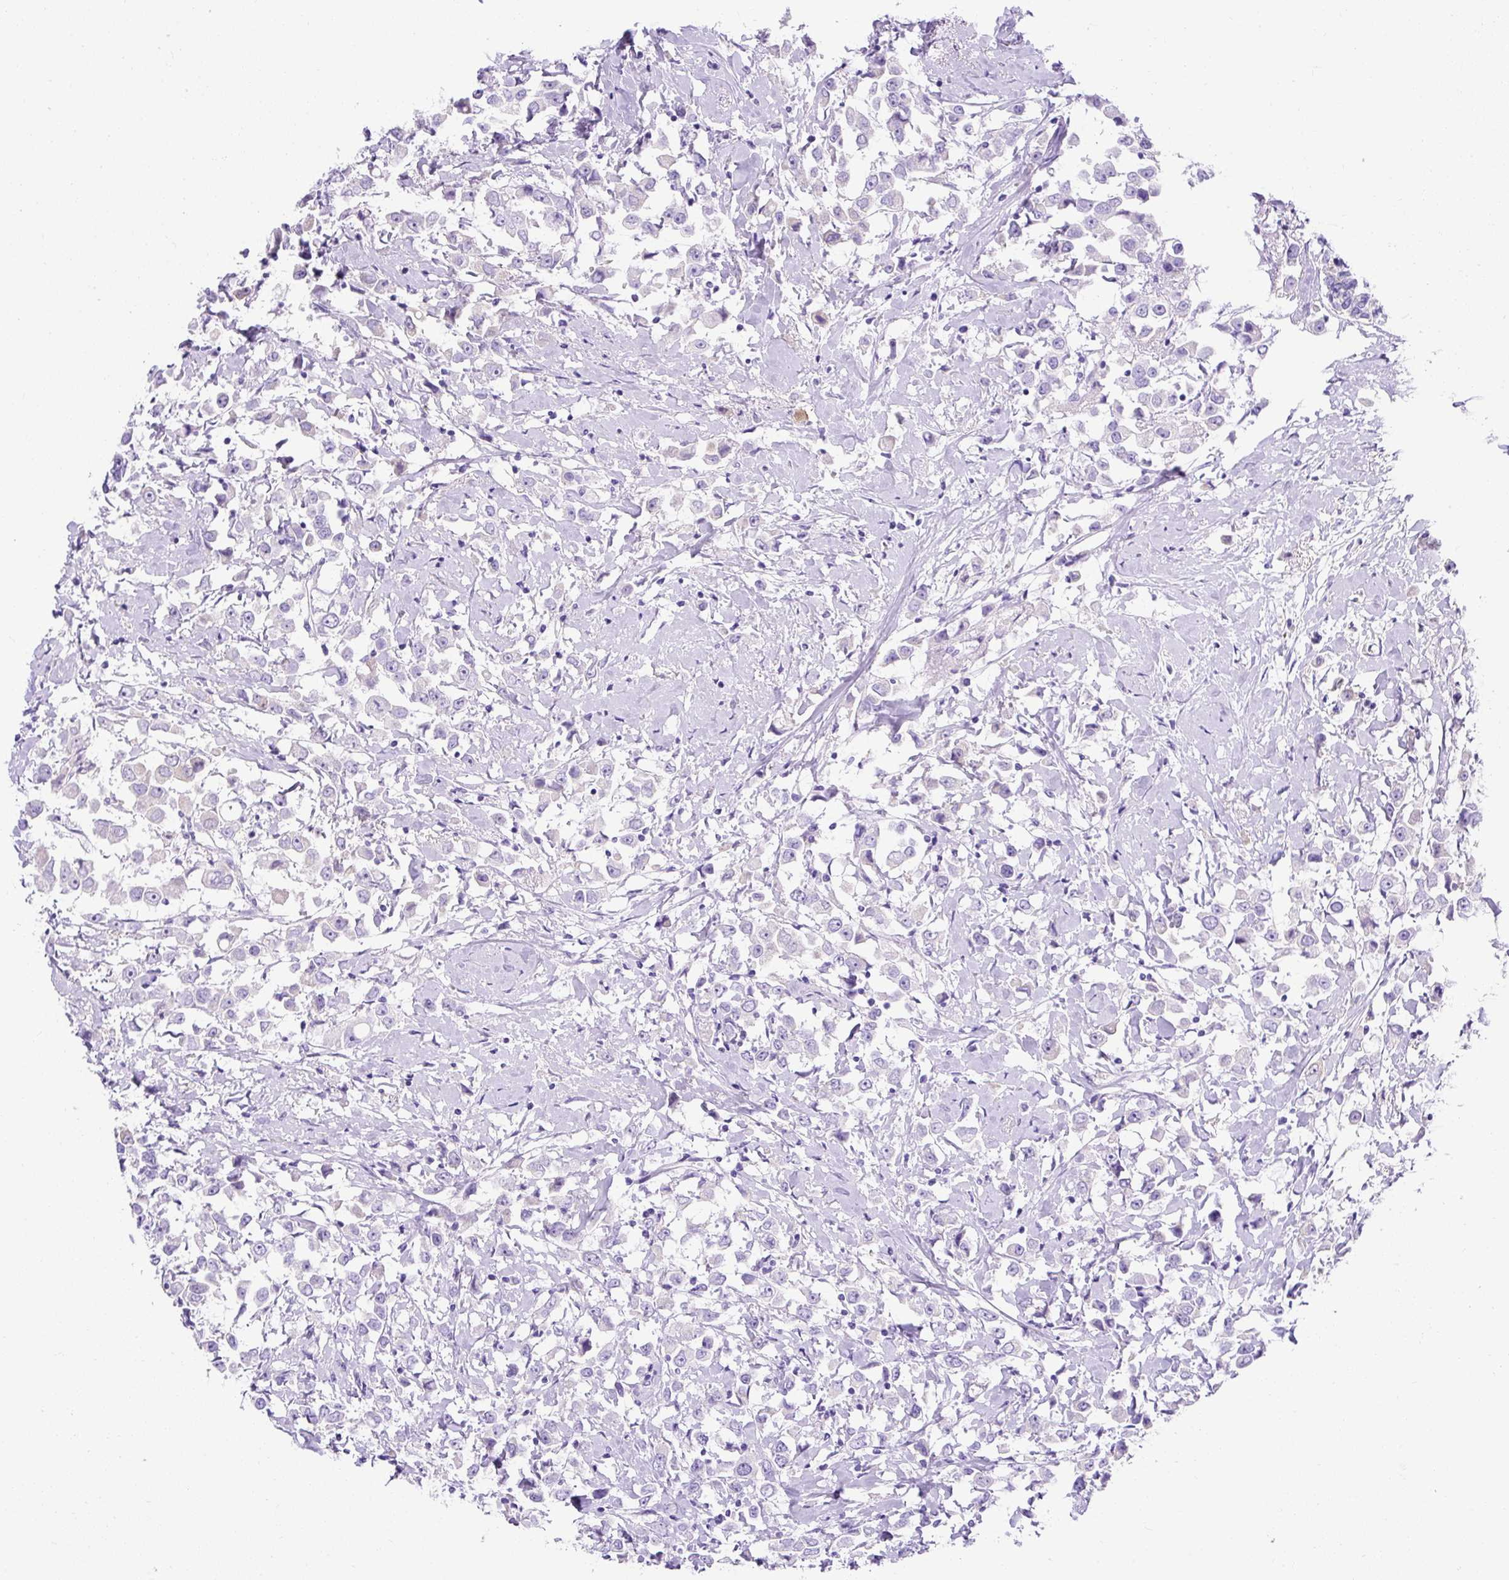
{"staining": {"intensity": "negative", "quantity": "none", "location": "none"}, "tissue": "breast cancer", "cell_type": "Tumor cells", "image_type": "cancer", "snomed": [{"axis": "morphology", "description": "Duct carcinoma"}, {"axis": "topography", "description": "Breast"}], "caption": "Immunohistochemical staining of human breast cancer (intraductal carcinoma) demonstrates no significant positivity in tumor cells.", "gene": "KRT12", "patient": {"sex": "female", "age": 61}}